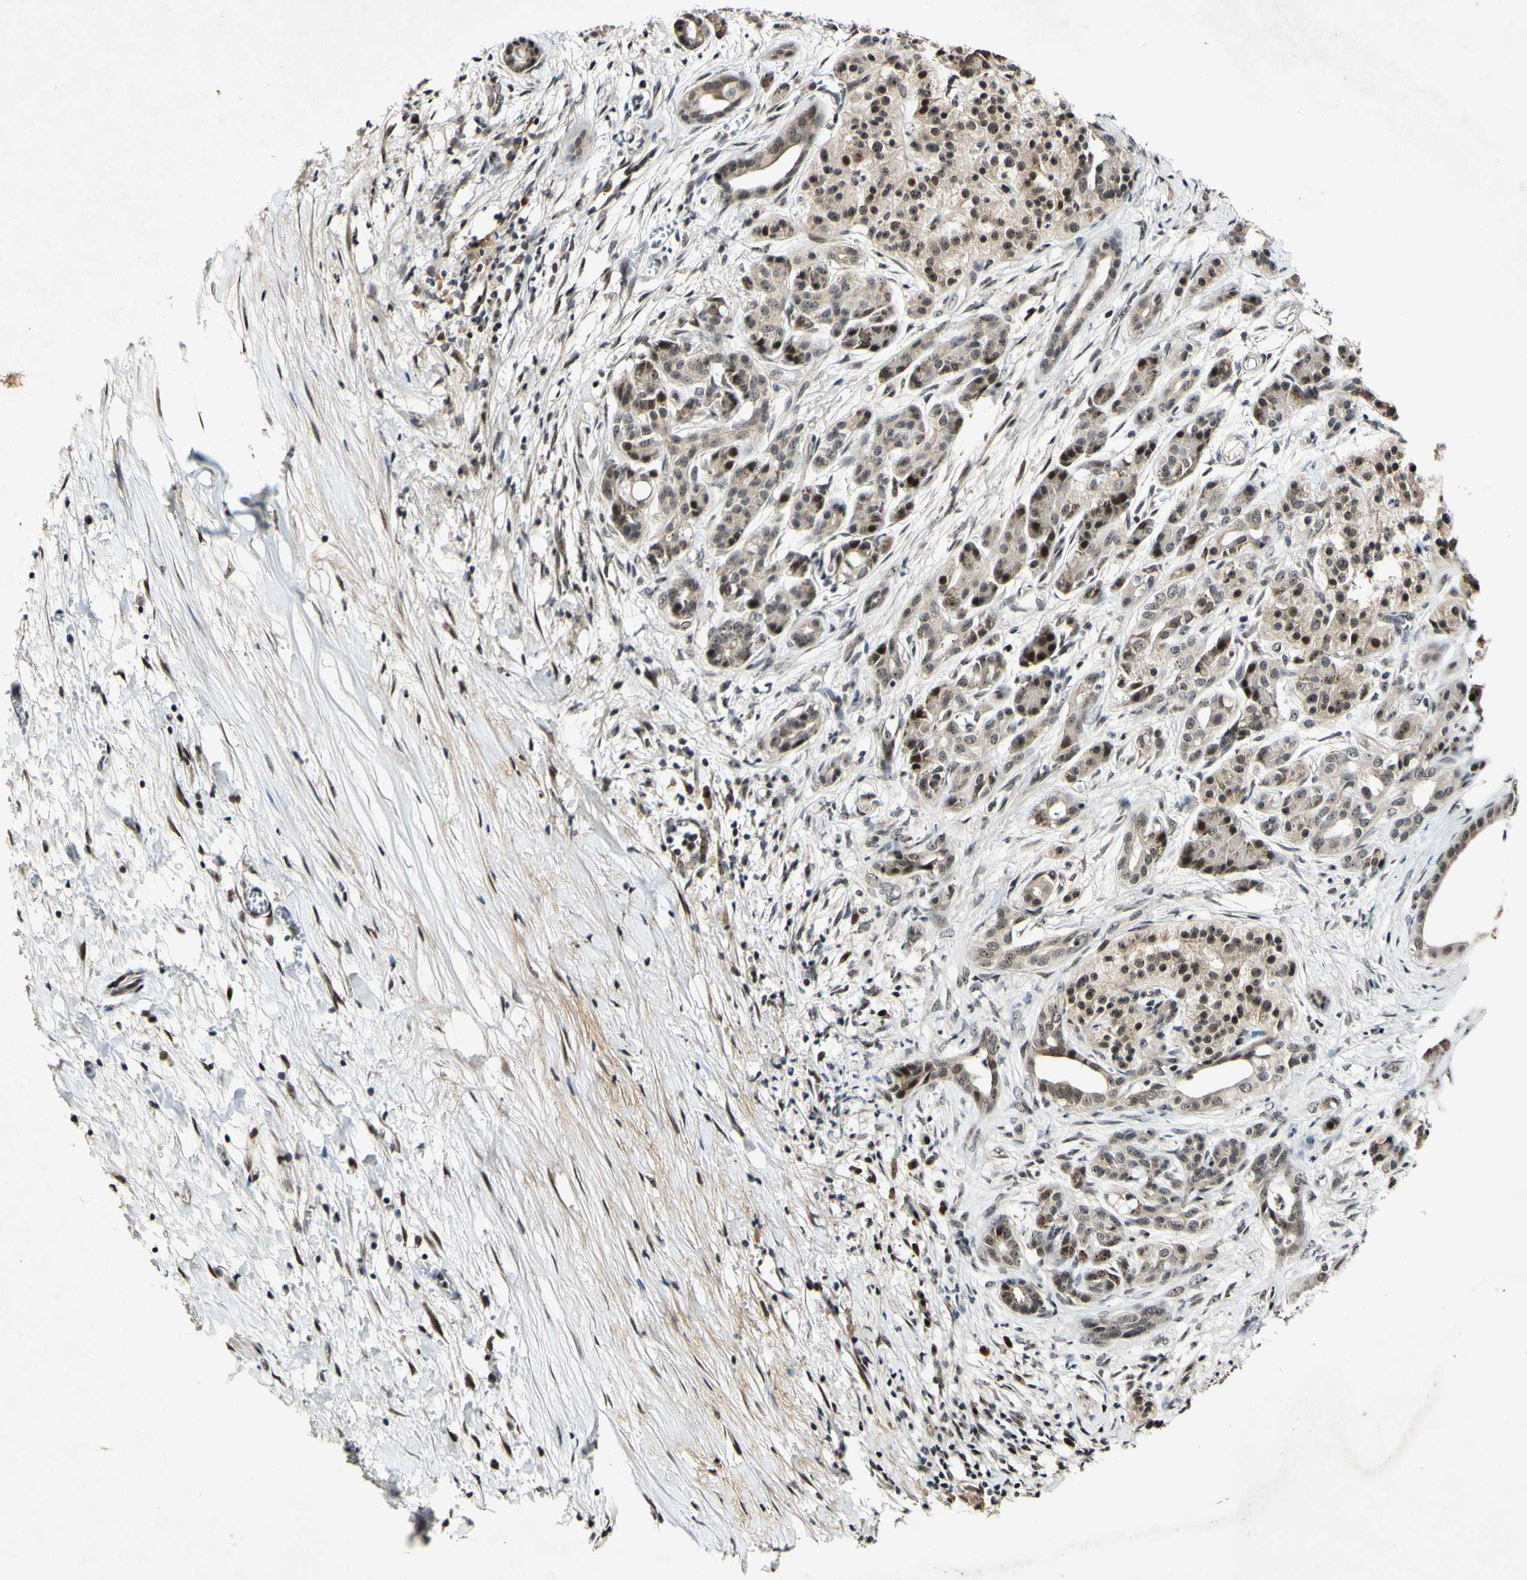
{"staining": {"intensity": "moderate", "quantity": "25%-75%", "location": "nuclear"}, "tissue": "pancreatic cancer", "cell_type": "Tumor cells", "image_type": "cancer", "snomed": [{"axis": "morphology", "description": "Adenocarcinoma, NOS"}, {"axis": "topography", "description": "Pancreas"}], "caption": "Immunohistochemistry (IHC) of human pancreatic cancer exhibits medium levels of moderate nuclear staining in about 25%-75% of tumor cells. The protein of interest is shown in brown color, while the nuclei are stained blue.", "gene": "POLR2F", "patient": {"sex": "male", "age": 59}}